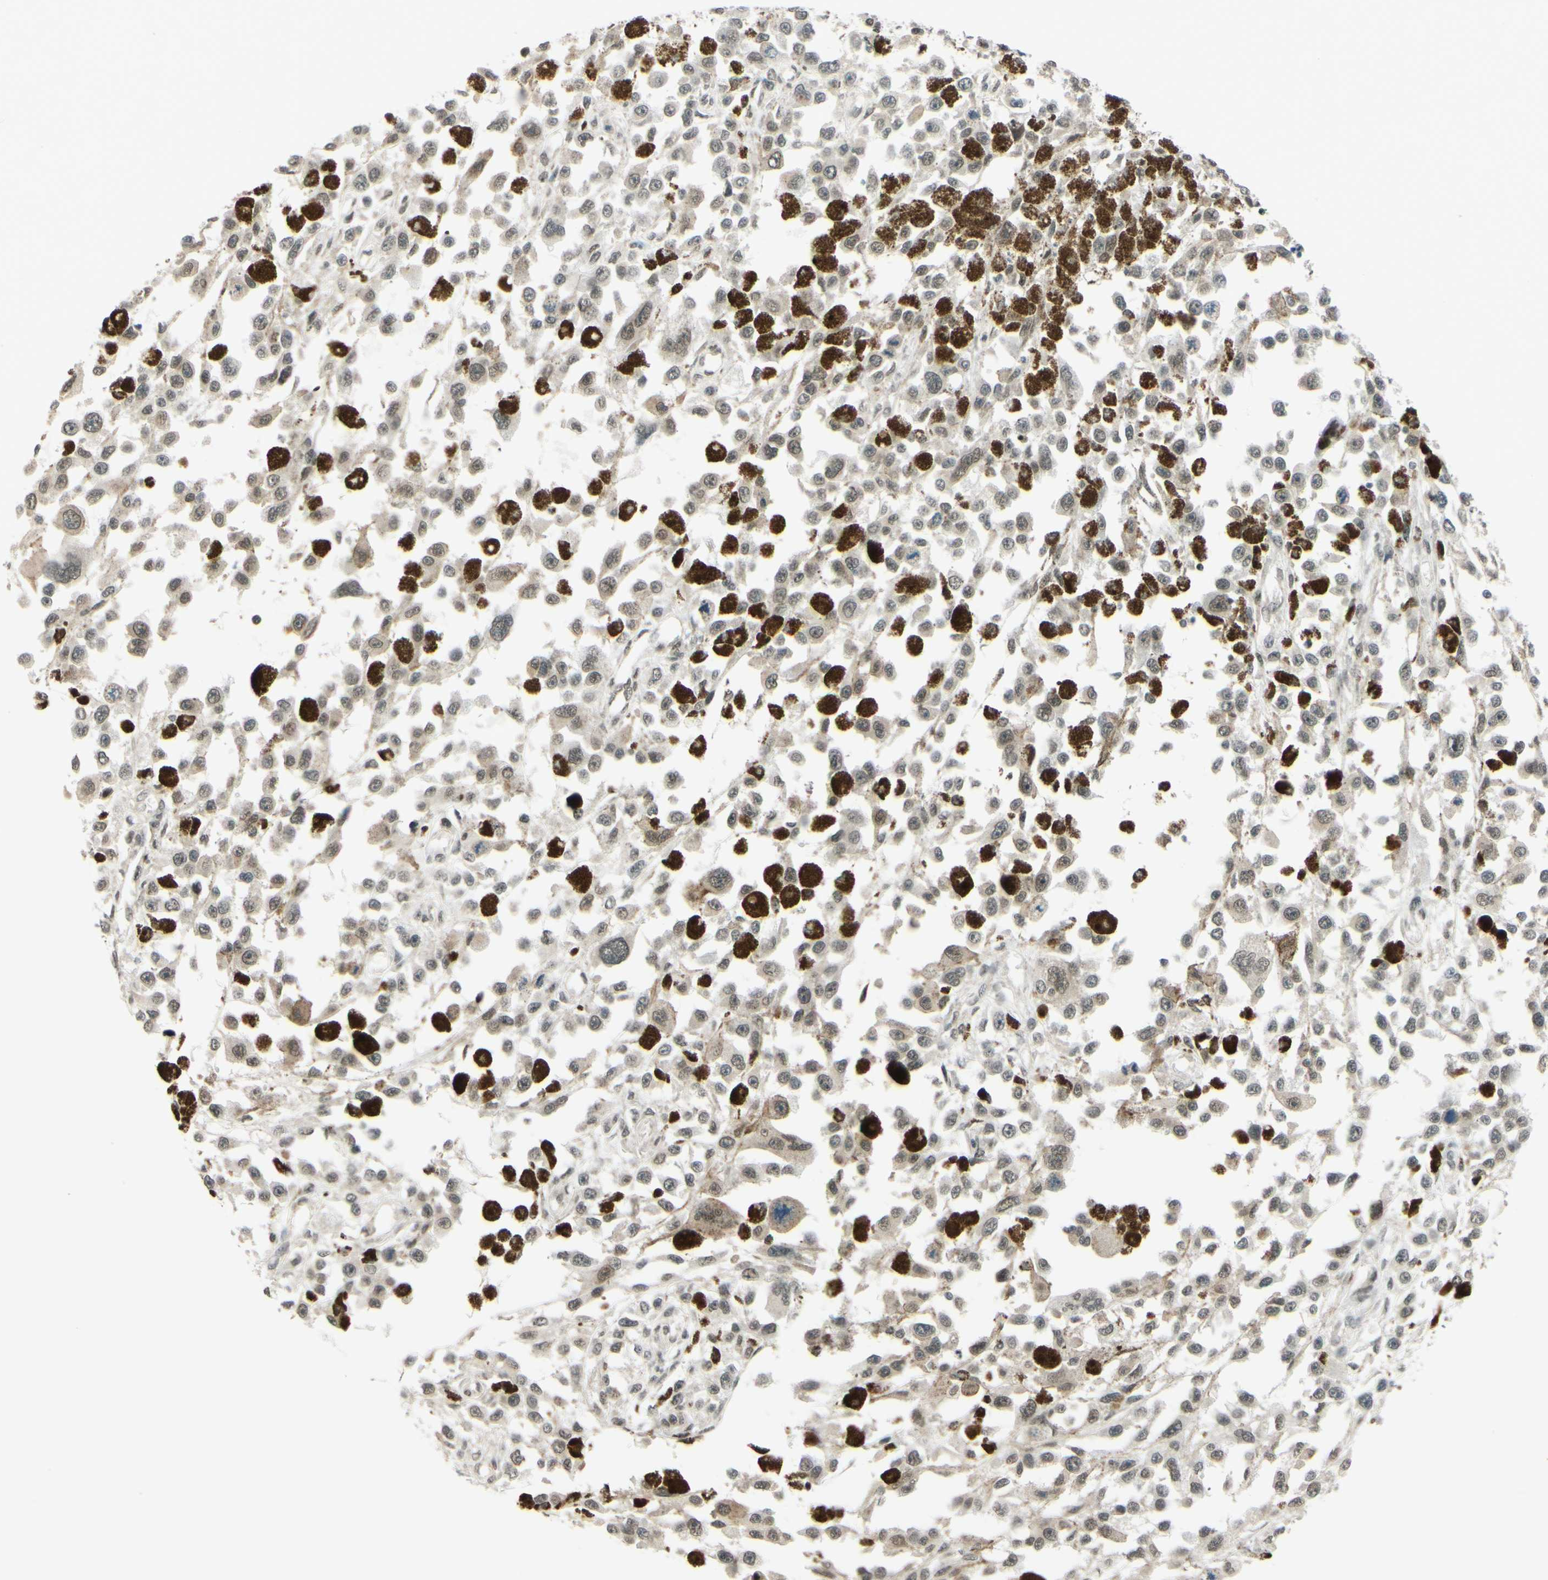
{"staining": {"intensity": "weak", "quantity": ">75%", "location": "nuclear"}, "tissue": "melanoma", "cell_type": "Tumor cells", "image_type": "cancer", "snomed": [{"axis": "morphology", "description": "Malignant melanoma, Metastatic site"}, {"axis": "topography", "description": "Lymph node"}], "caption": "Melanoma stained for a protein (brown) shows weak nuclear positive staining in approximately >75% of tumor cells.", "gene": "SMARCB1", "patient": {"sex": "male", "age": 59}}